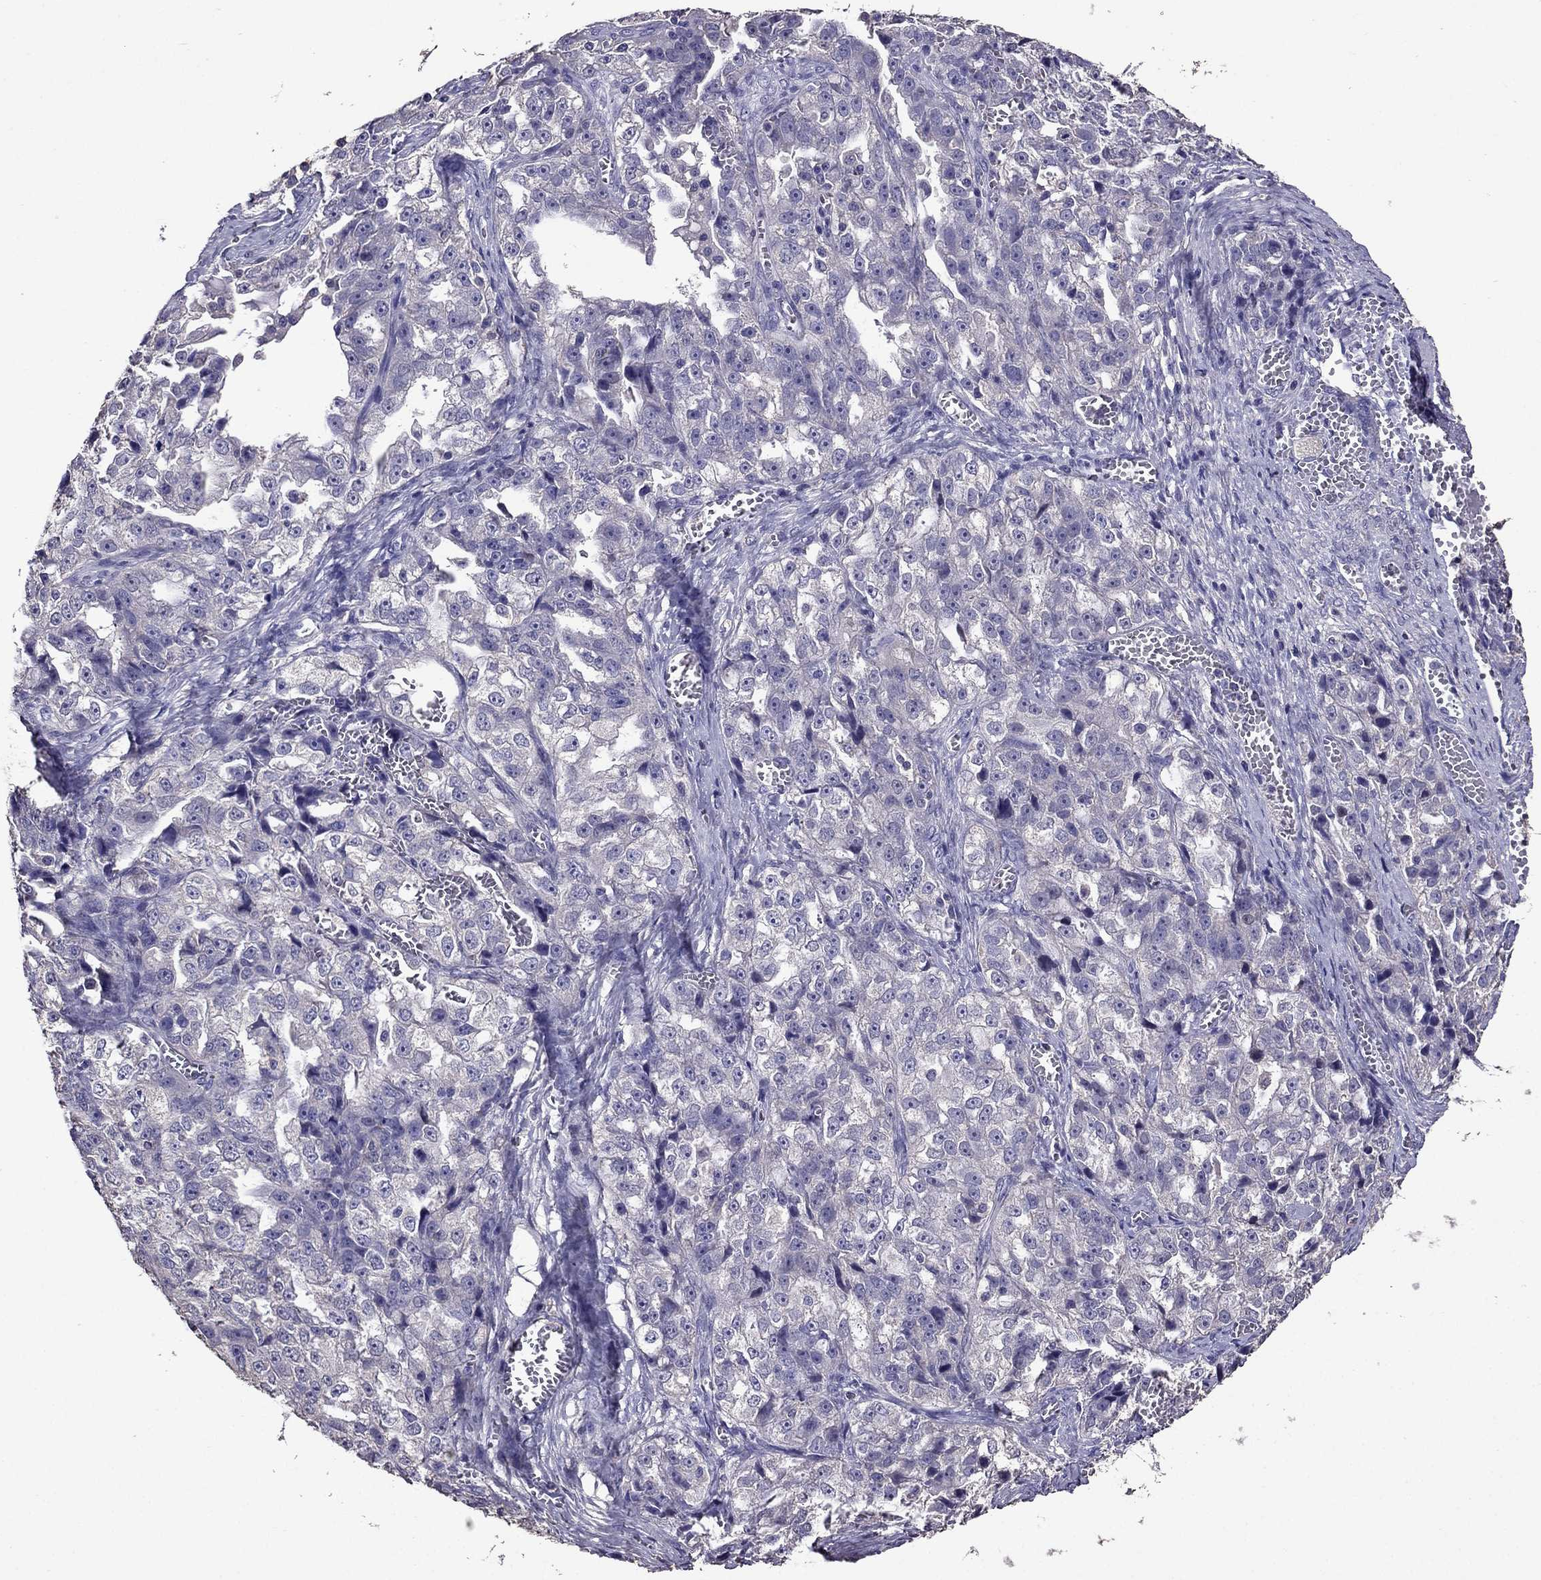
{"staining": {"intensity": "negative", "quantity": "none", "location": "none"}, "tissue": "ovarian cancer", "cell_type": "Tumor cells", "image_type": "cancer", "snomed": [{"axis": "morphology", "description": "Cystadenocarcinoma, serous, NOS"}, {"axis": "topography", "description": "Ovary"}], "caption": "High magnification brightfield microscopy of ovarian cancer stained with DAB (3,3'-diaminobenzidine) (brown) and counterstained with hematoxylin (blue): tumor cells show no significant positivity.", "gene": "NKX3-1", "patient": {"sex": "female", "age": 51}}